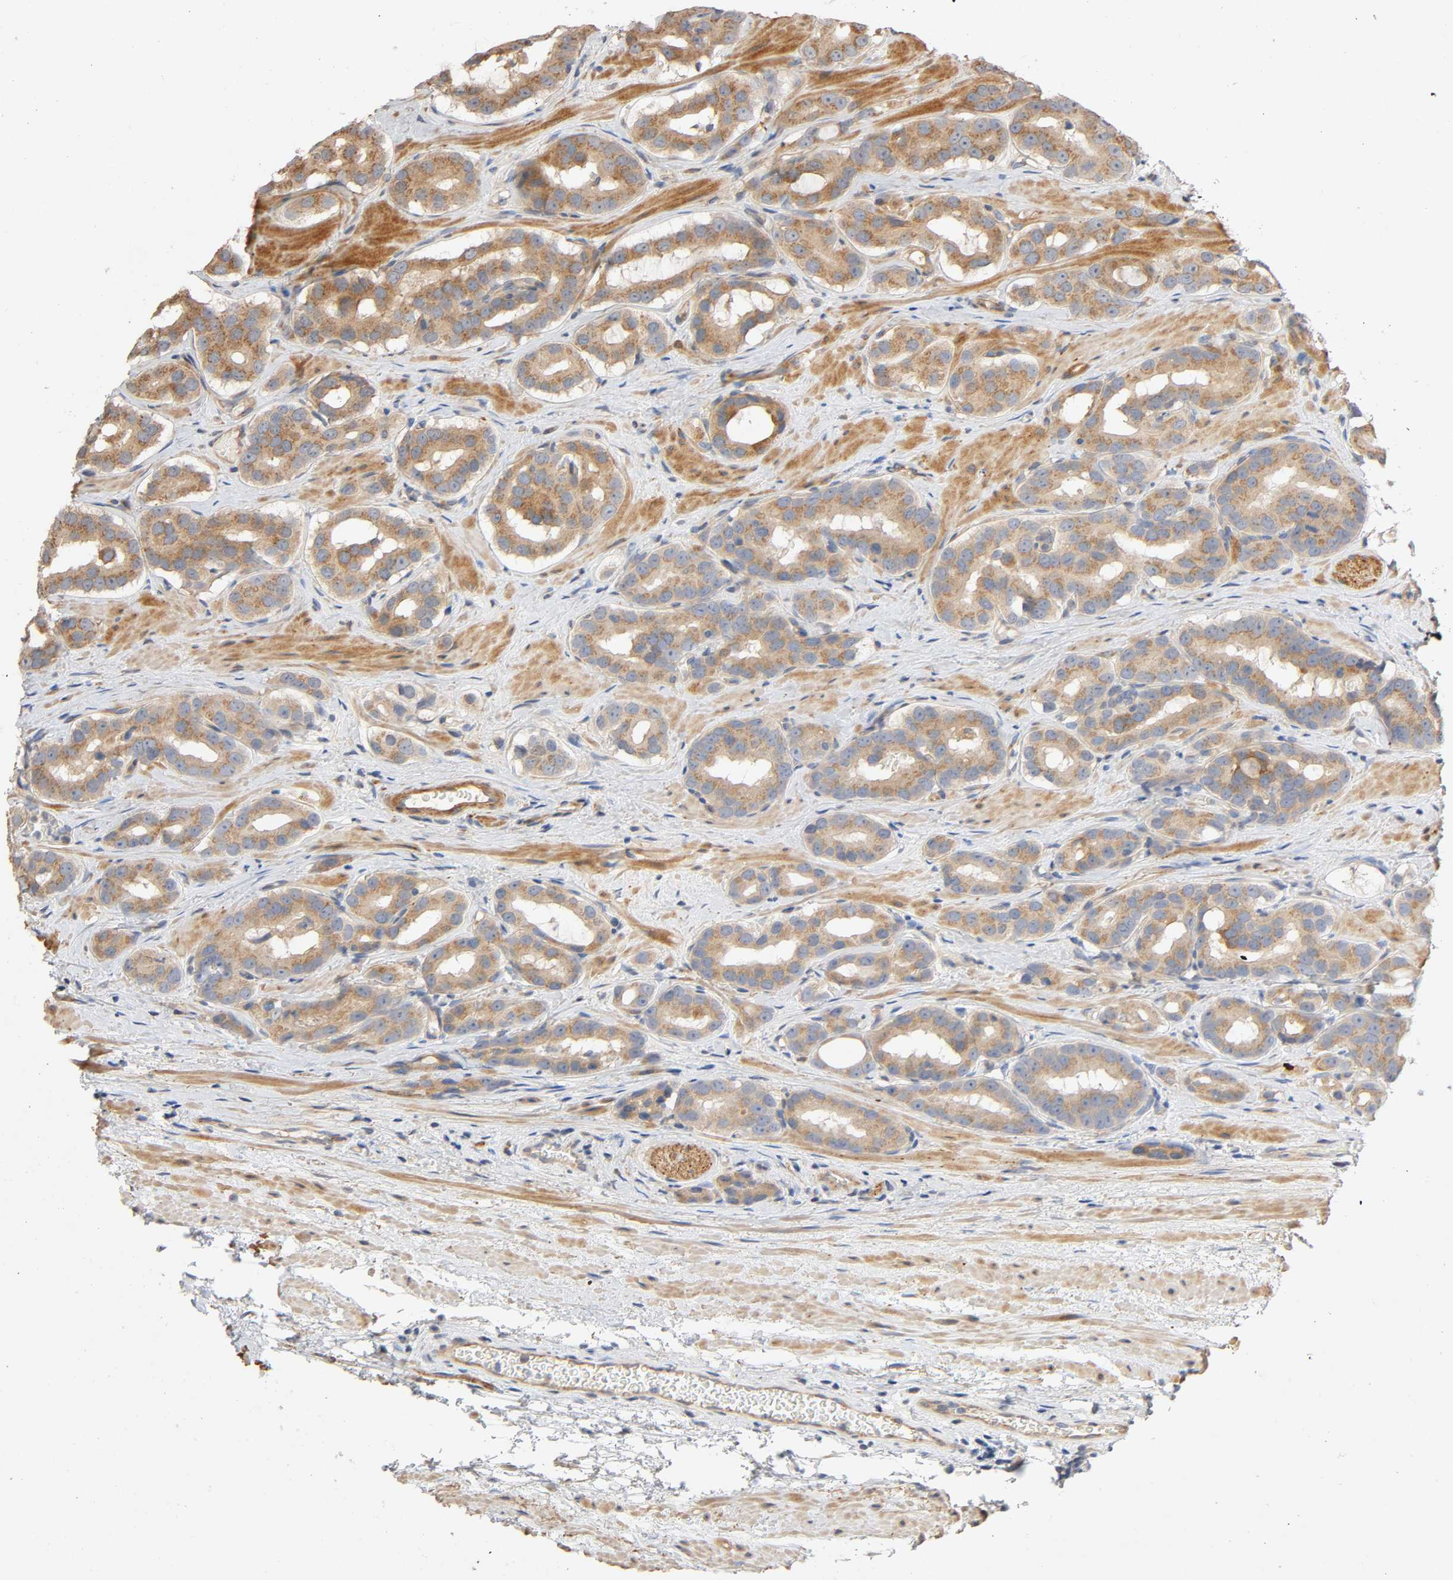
{"staining": {"intensity": "moderate", "quantity": "25%-75%", "location": "cytoplasmic/membranous"}, "tissue": "prostate cancer", "cell_type": "Tumor cells", "image_type": "cancer", "snomed": [{"axis": "morphology", "description": "Adenocarcinoma, Low grade"}, {"axis": "topography", "description": "Prostate"}], "caption": "The immunohistochemical stain shows moderate cytoplasmic/membranous positivity in tumor cells of adenocarcinoma (low-grade) (prostate) tissue.", "gene": "SGSM1", "patient": {"sex": "male", "age": 59}}